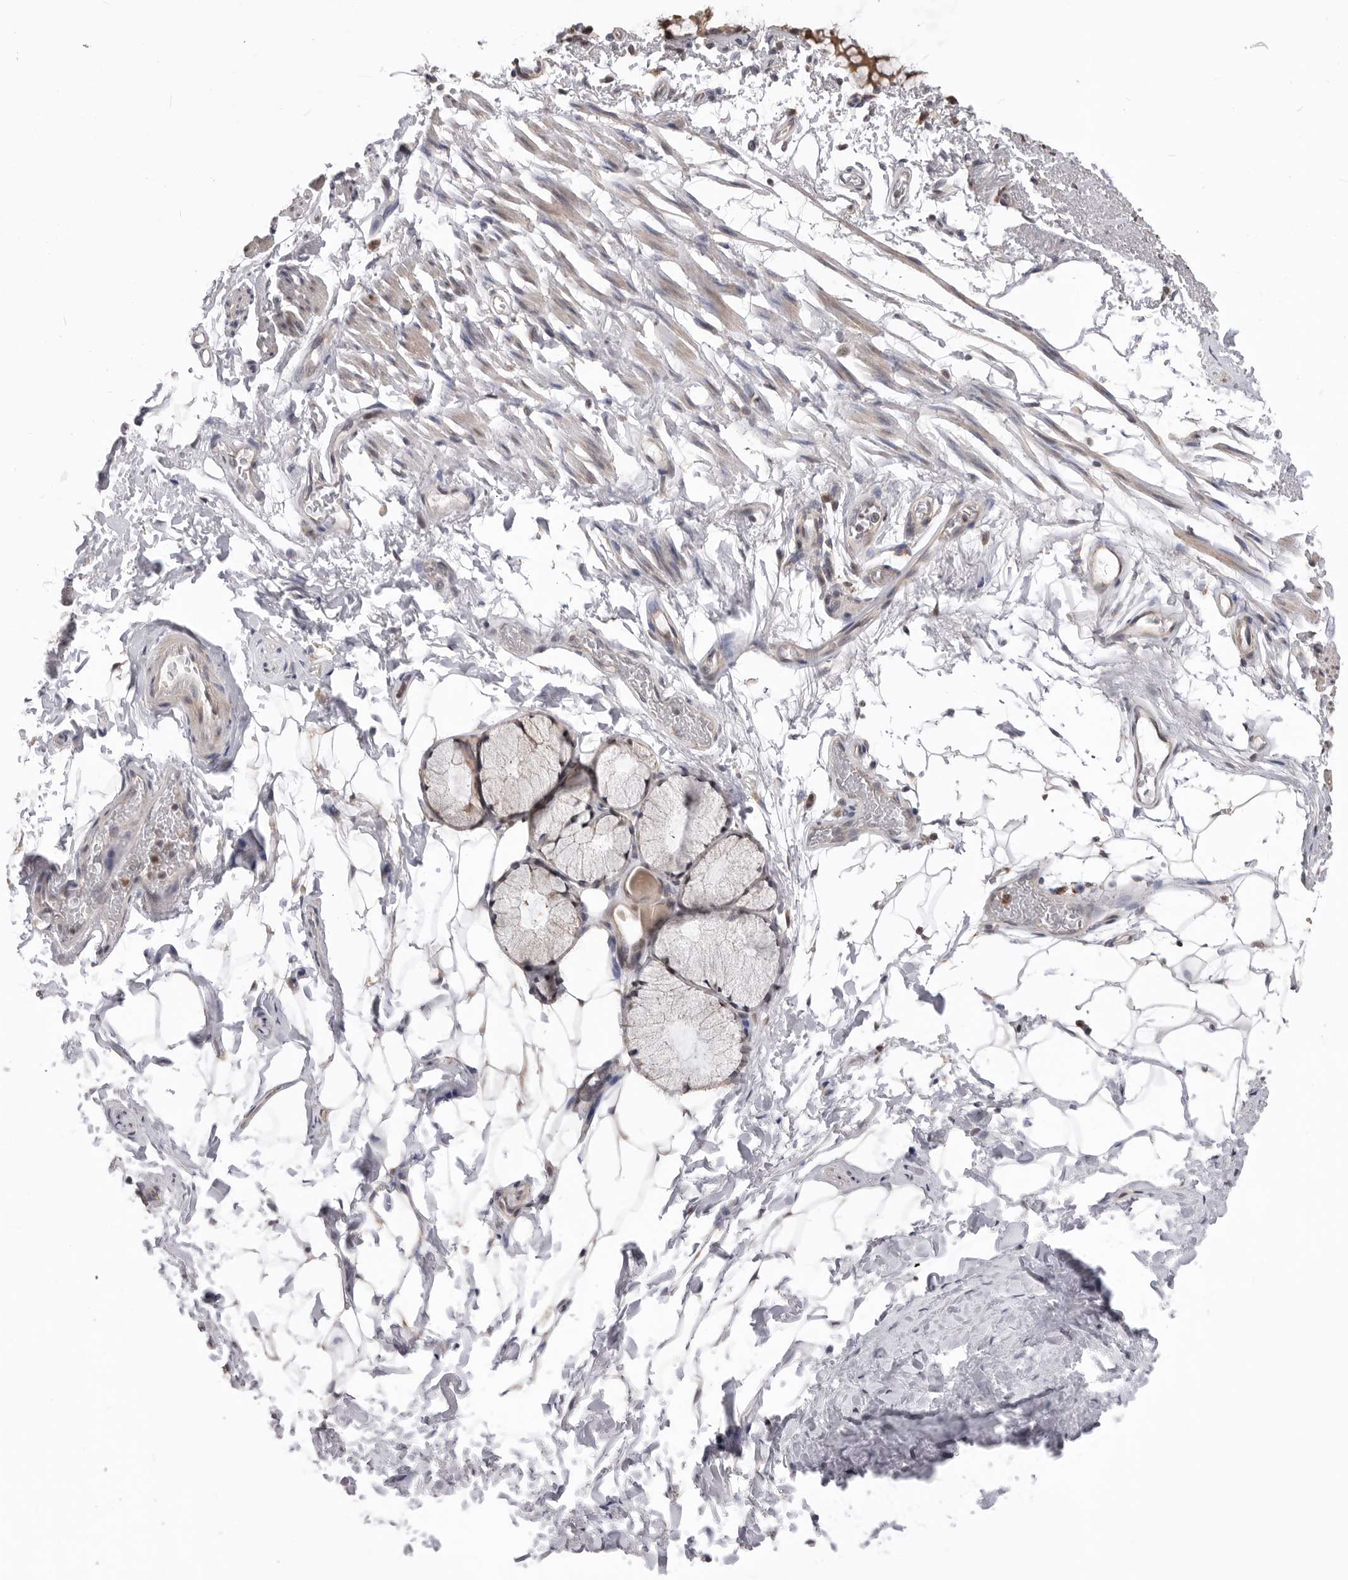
{"staining": {"intensity": "weak", "quantity": "25%-75%", "location": "cytoplasmic/membranous"}, "tissue": "adipose tissue", "cell_type": "Adipocytes", "image_type": "normal", "snomed": [{"axis": "morphology", "description": "Normal tissue, NOS"}, {"axis": "topography", "description": "Cartilage tissue"}, {"axis": "topography", "description": "Bronchus"}], "caption": "Adipocytes exhibit low levels of weak cytoplasmic/membranous positivity in about 25%-75% of cells in benign adipose tissue. Using DAB (3,3'-diaminobenzidine) (brown) and hematoxylin (blue) stains, captured at high magnification using brightfield microscopy.", "gene": "SMARCC1", "patient": {"sex": "female", "age": 73}}